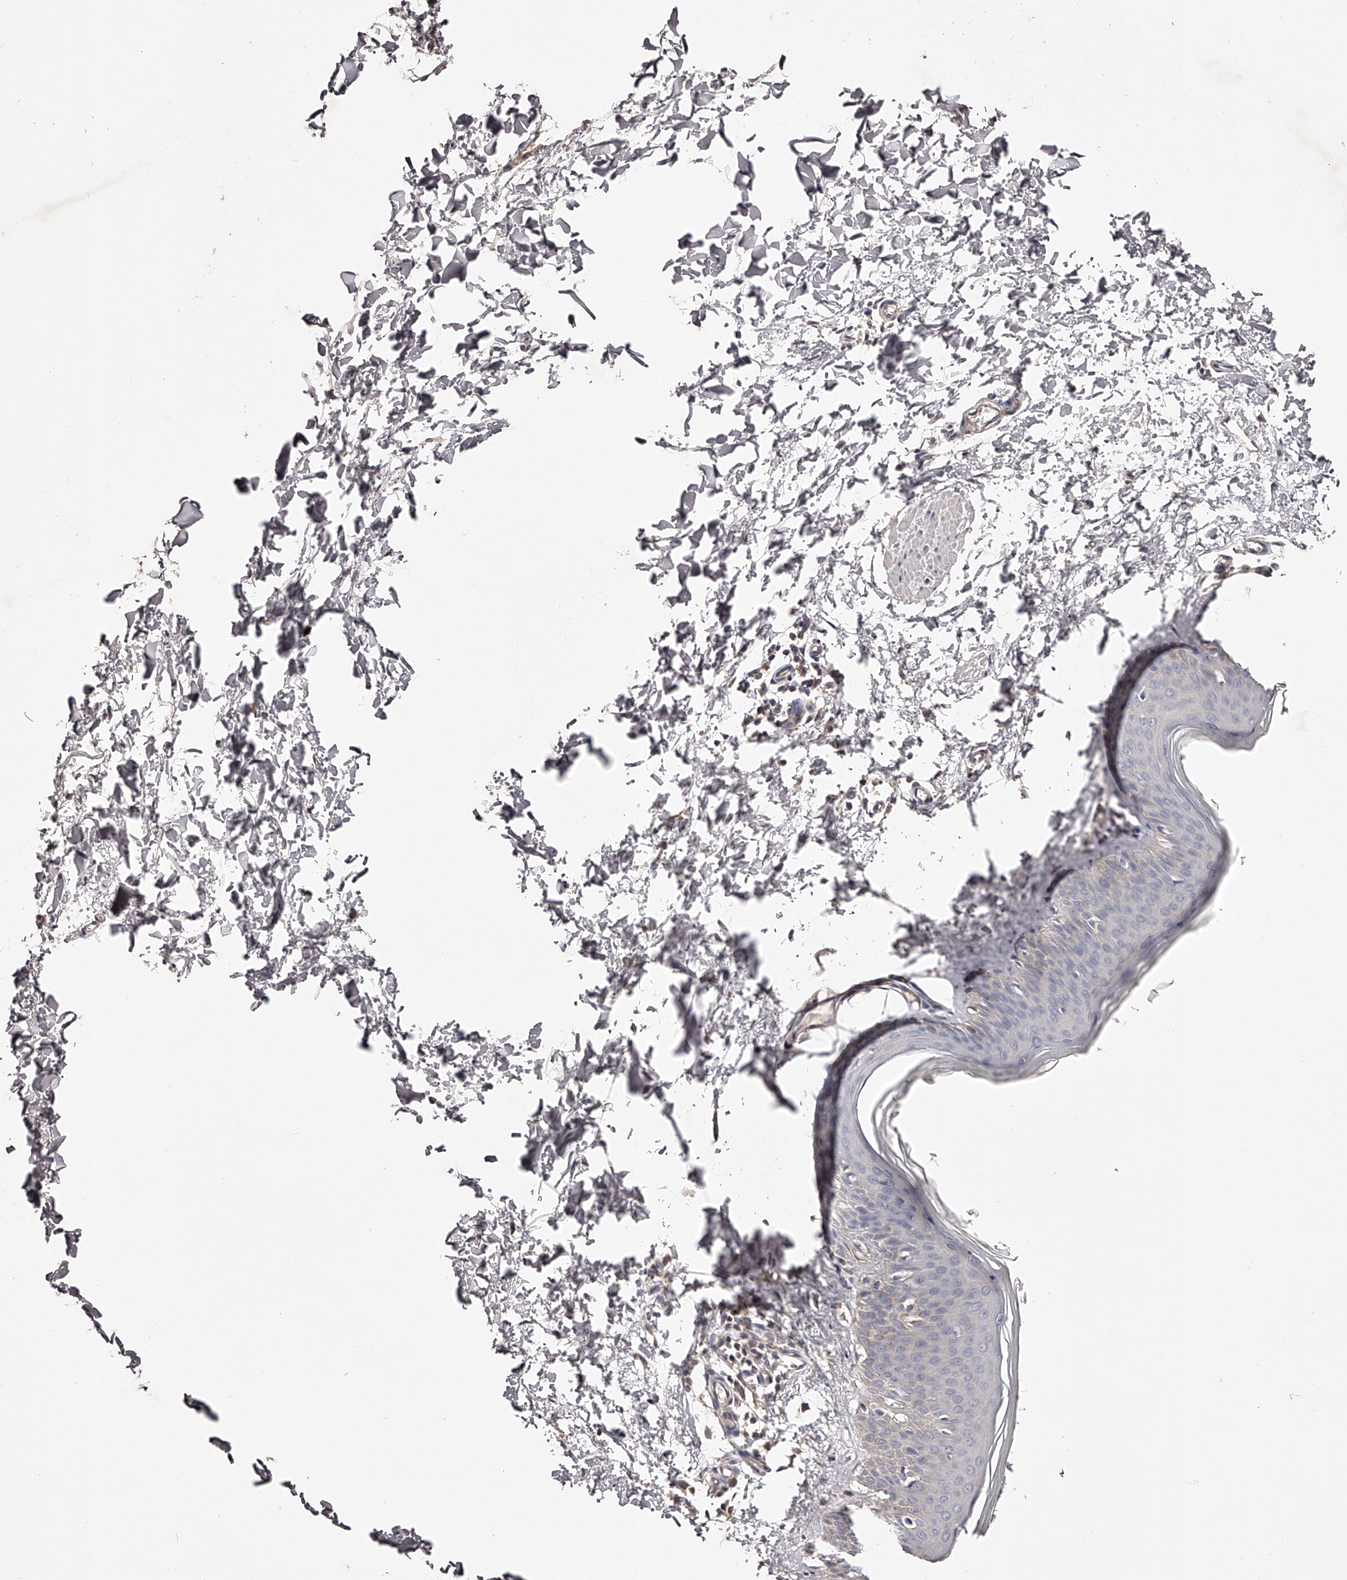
{"staining": {"intensity": "weak", "quantity": "<25%", "location": "cytoplasmic/membranous"}, "tissue": "skin", "cell_type": "Fibroblasts", "image_type": "normal", "snomed": [{"axis": "morphology", "description": "Normal tissue, NOS"}, {"axis": "topography", "description": "Skin"}], "caption": "Immunohistochemistry (IHC) micrograph of normal skin: skin stained with DAB (3,3'-diaminobenzidine) displays no significant protein staining in fibroblasts. Nuclei are stained in blue.", "gene": "USP21", "patient": {"sex": "female", "age": 27}}